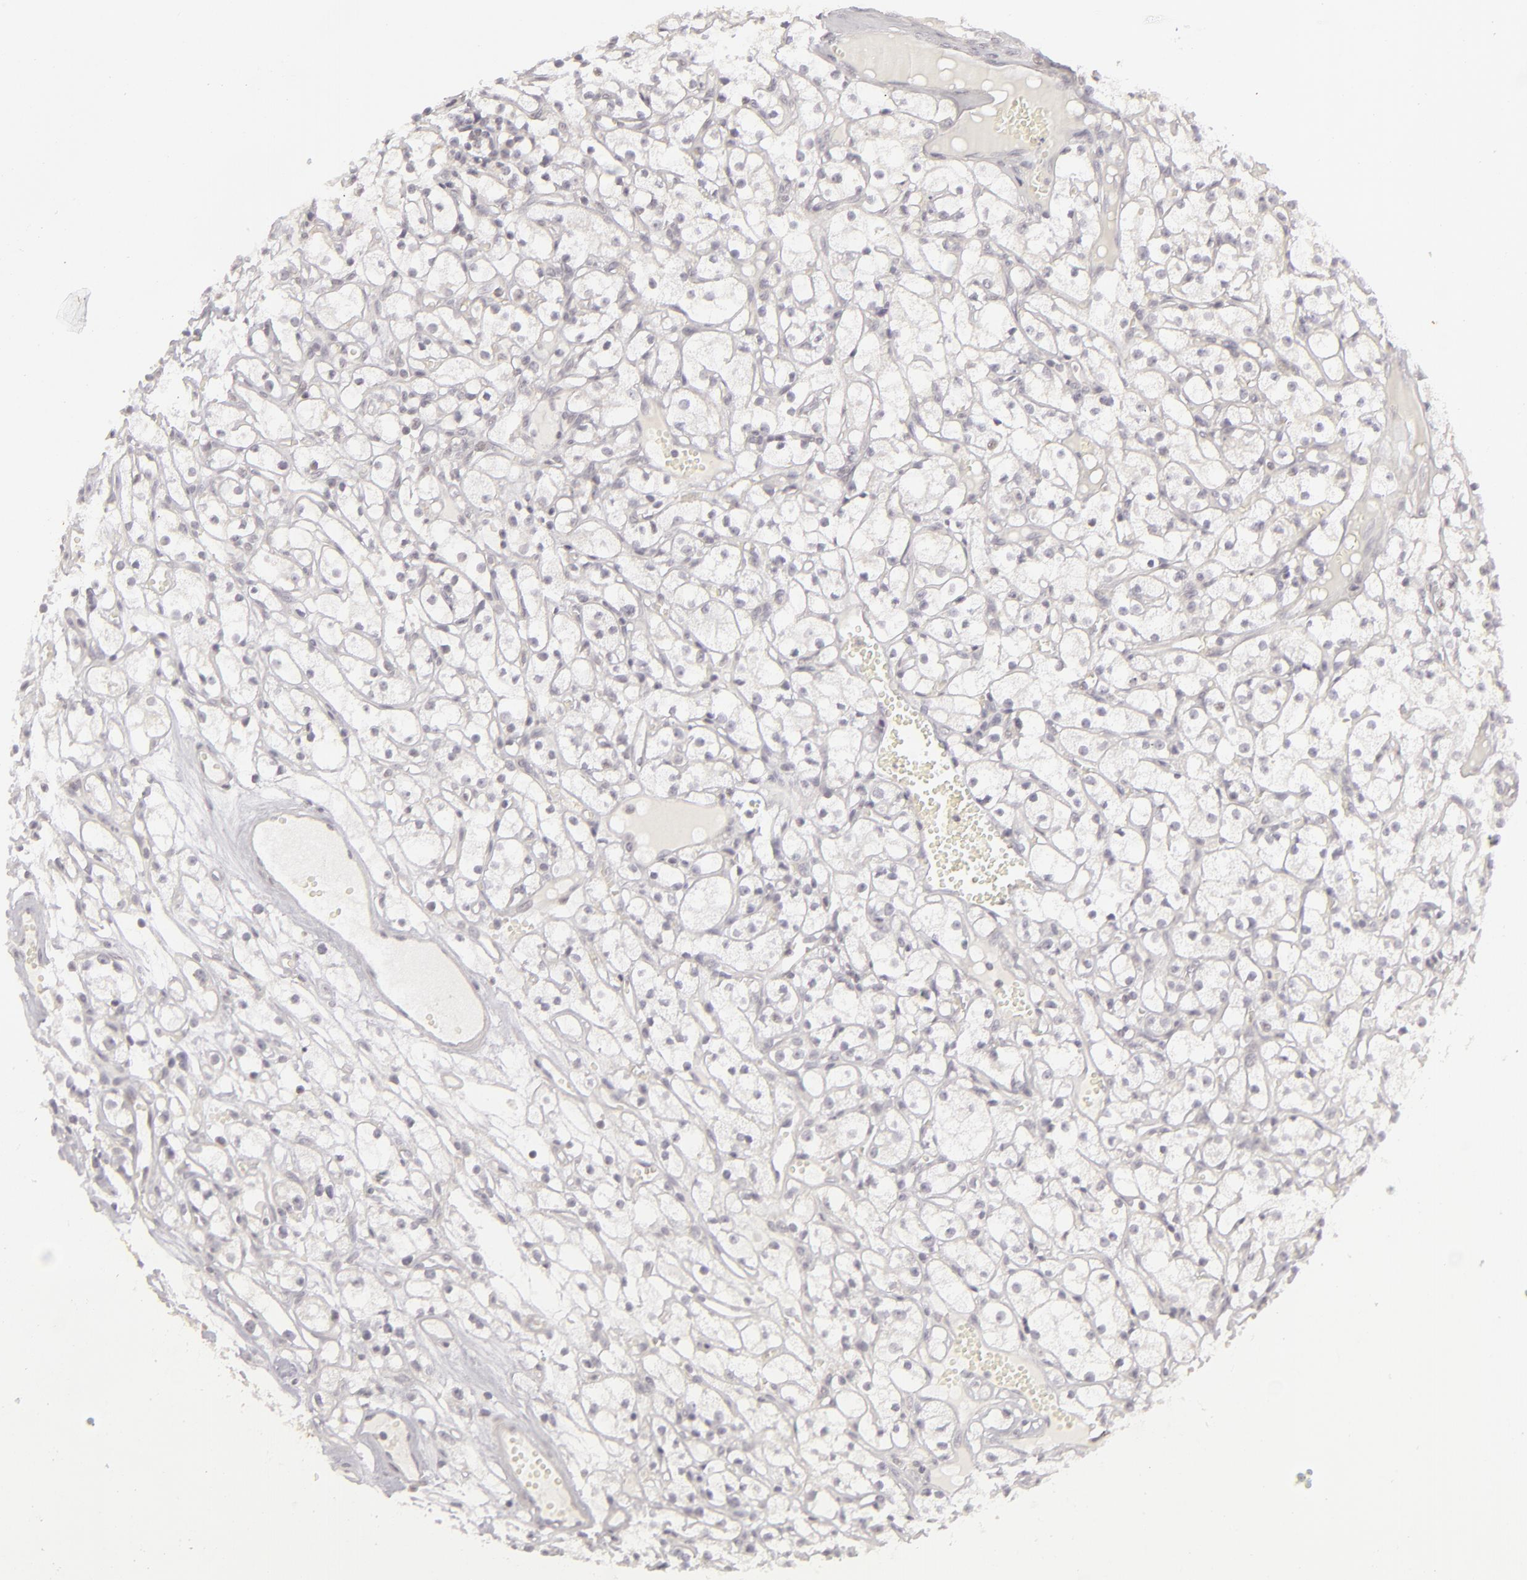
{"staining": {"intensity": "negative", "quantity": "none", "location": "none"}, "tissue": "renal cancer", "cell_type": "Tumor cells", "image_type": "cancer", "snomed": [{"axis": "morphology", "description": "Adenocarcinoma, NOS"}, {"axis": "topography", "description": "Kidney"}], "caption": "Immunohistochemical staining of human renal cancer (adenocarcinoma) displays no significant positivity in tumor cells.", "gene": "SIX1", "patient": {"sex": "male", "age": 61}}